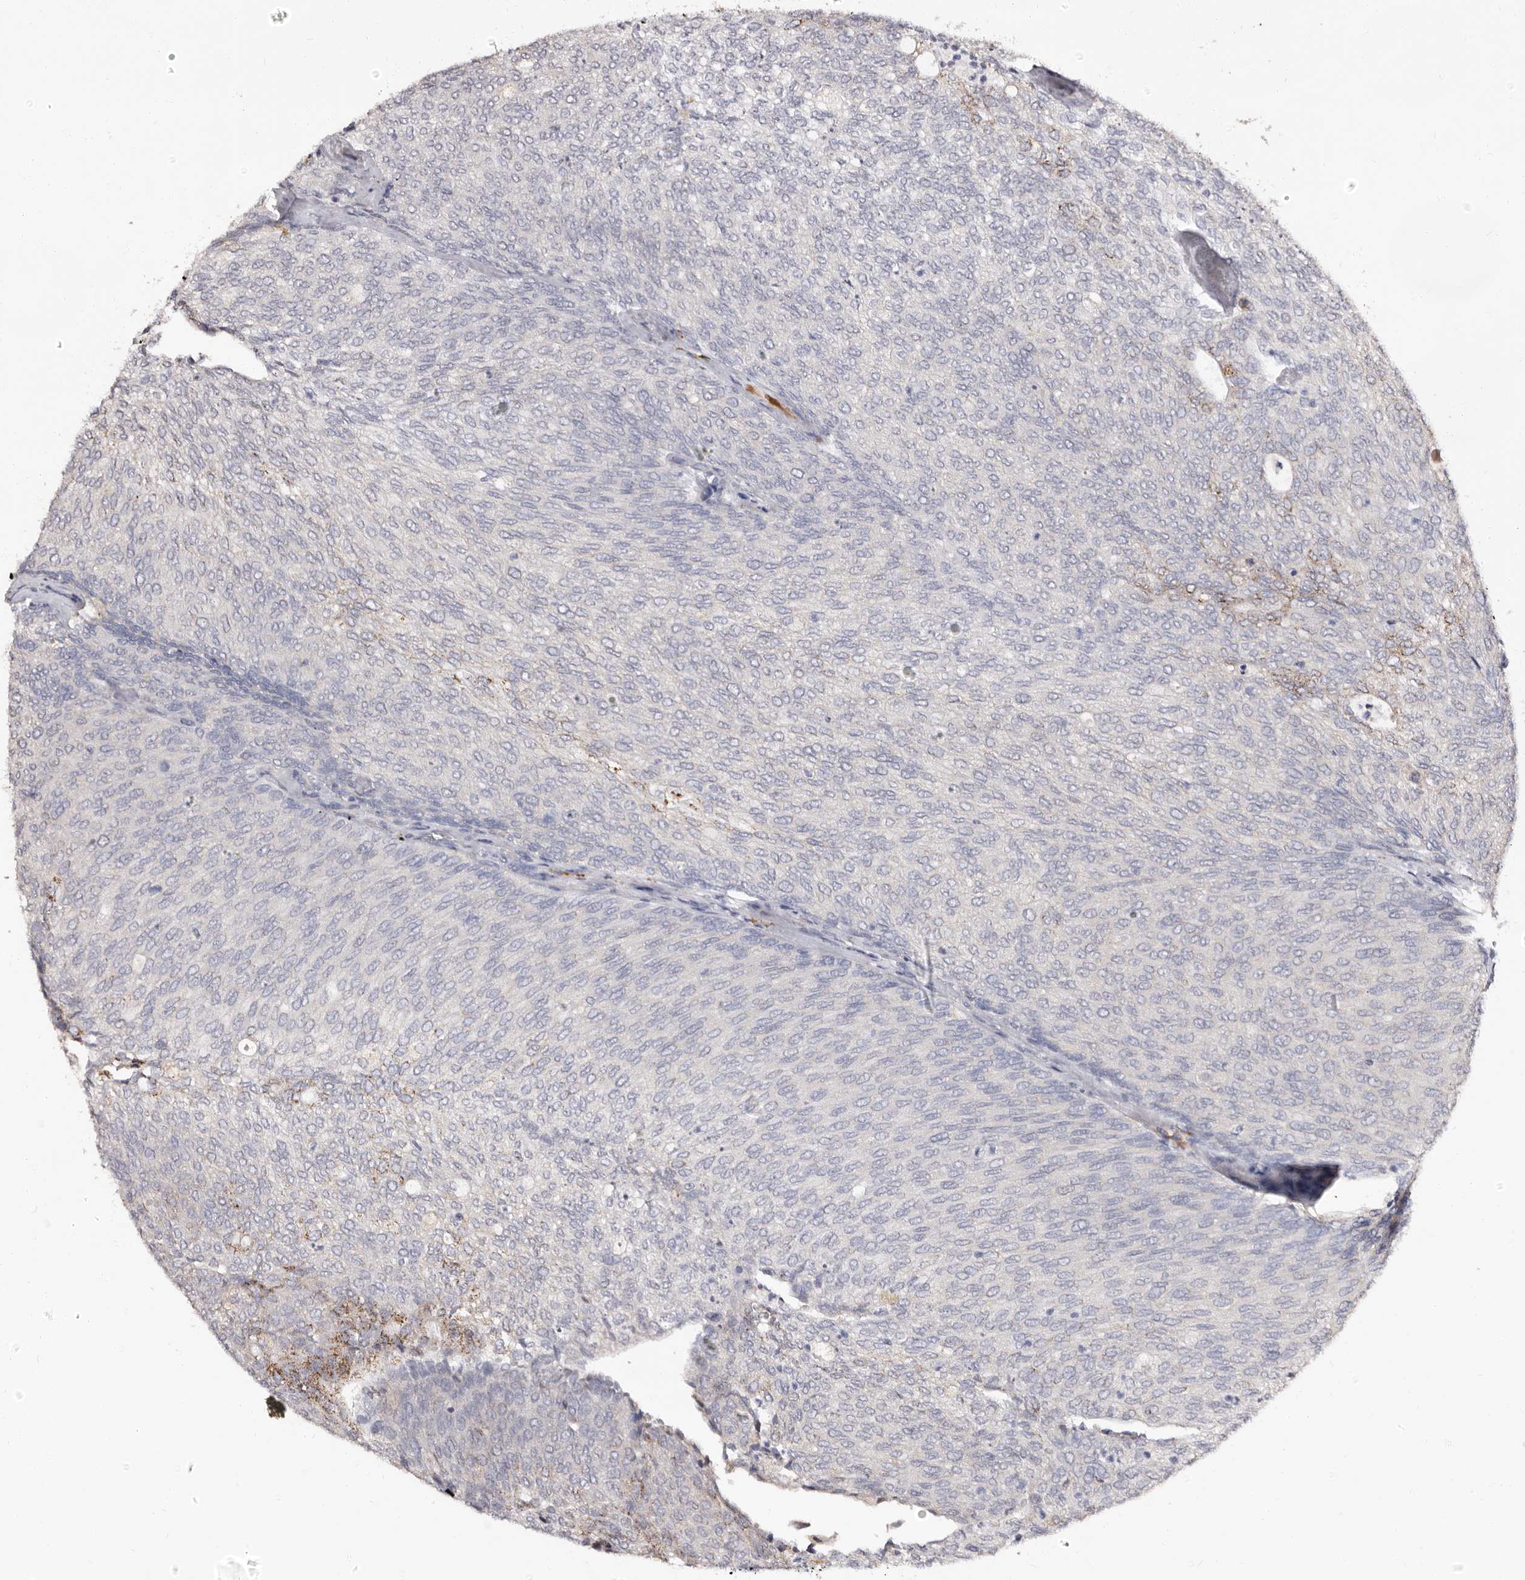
{"staining": {"intensity": "moderate", "quantity": "<25%", "location": "cytoplasmic/membranous"}, "tissue": "urothelial cancer", "cell_type": "Tumor cells", "image_type": "cancer", "snomed": [{"axis": "morphology", "description": "Urothelial carcinoma, Low grade"}, {"axis": "topography", "description": "Urinary bladder"}], "caption": "Low-grade urothelial carcinoma tissue demonstrates moderate cytoplasmic/membranous positivity in approximately <25% of tumor cells", "gene": "PTAFR", "patient": {"sex": "female", "age": 79}}